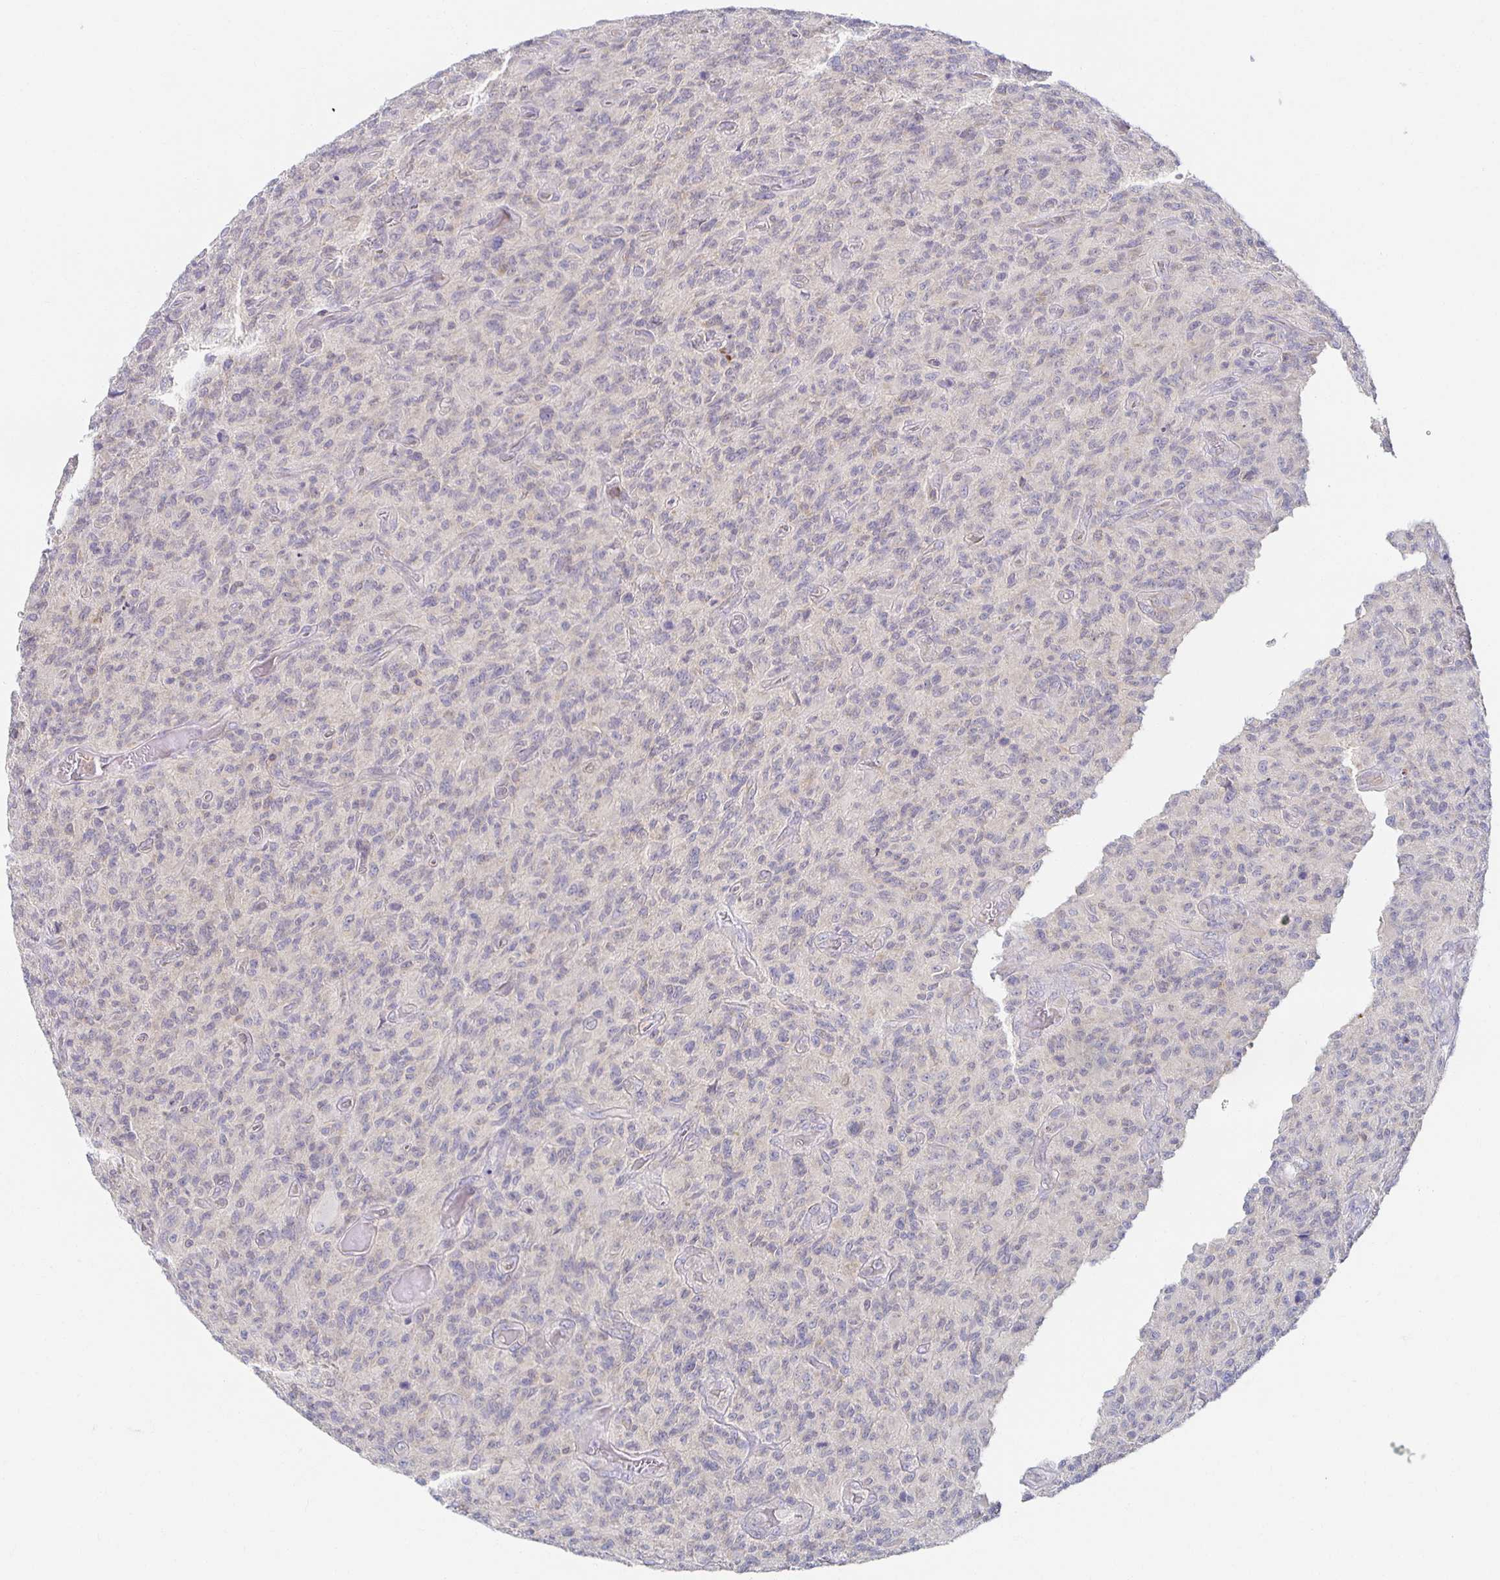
{"staining": {"intensity": "negative", "quantity": "none", "location": "none"}, "tissue": "glioma", "cell_type": "Tumor cells", "image_type": "cancer", "snomed": [{"axis": "morphology", "description": "Glioma, malignant, High grade"}, {"axis": "topography", "description": "Brain"}], "caption": "Tumor cells show no significant protein expression in glioma.", "gene": "BAD", "patient": {"sex": "male", "age": 61}}